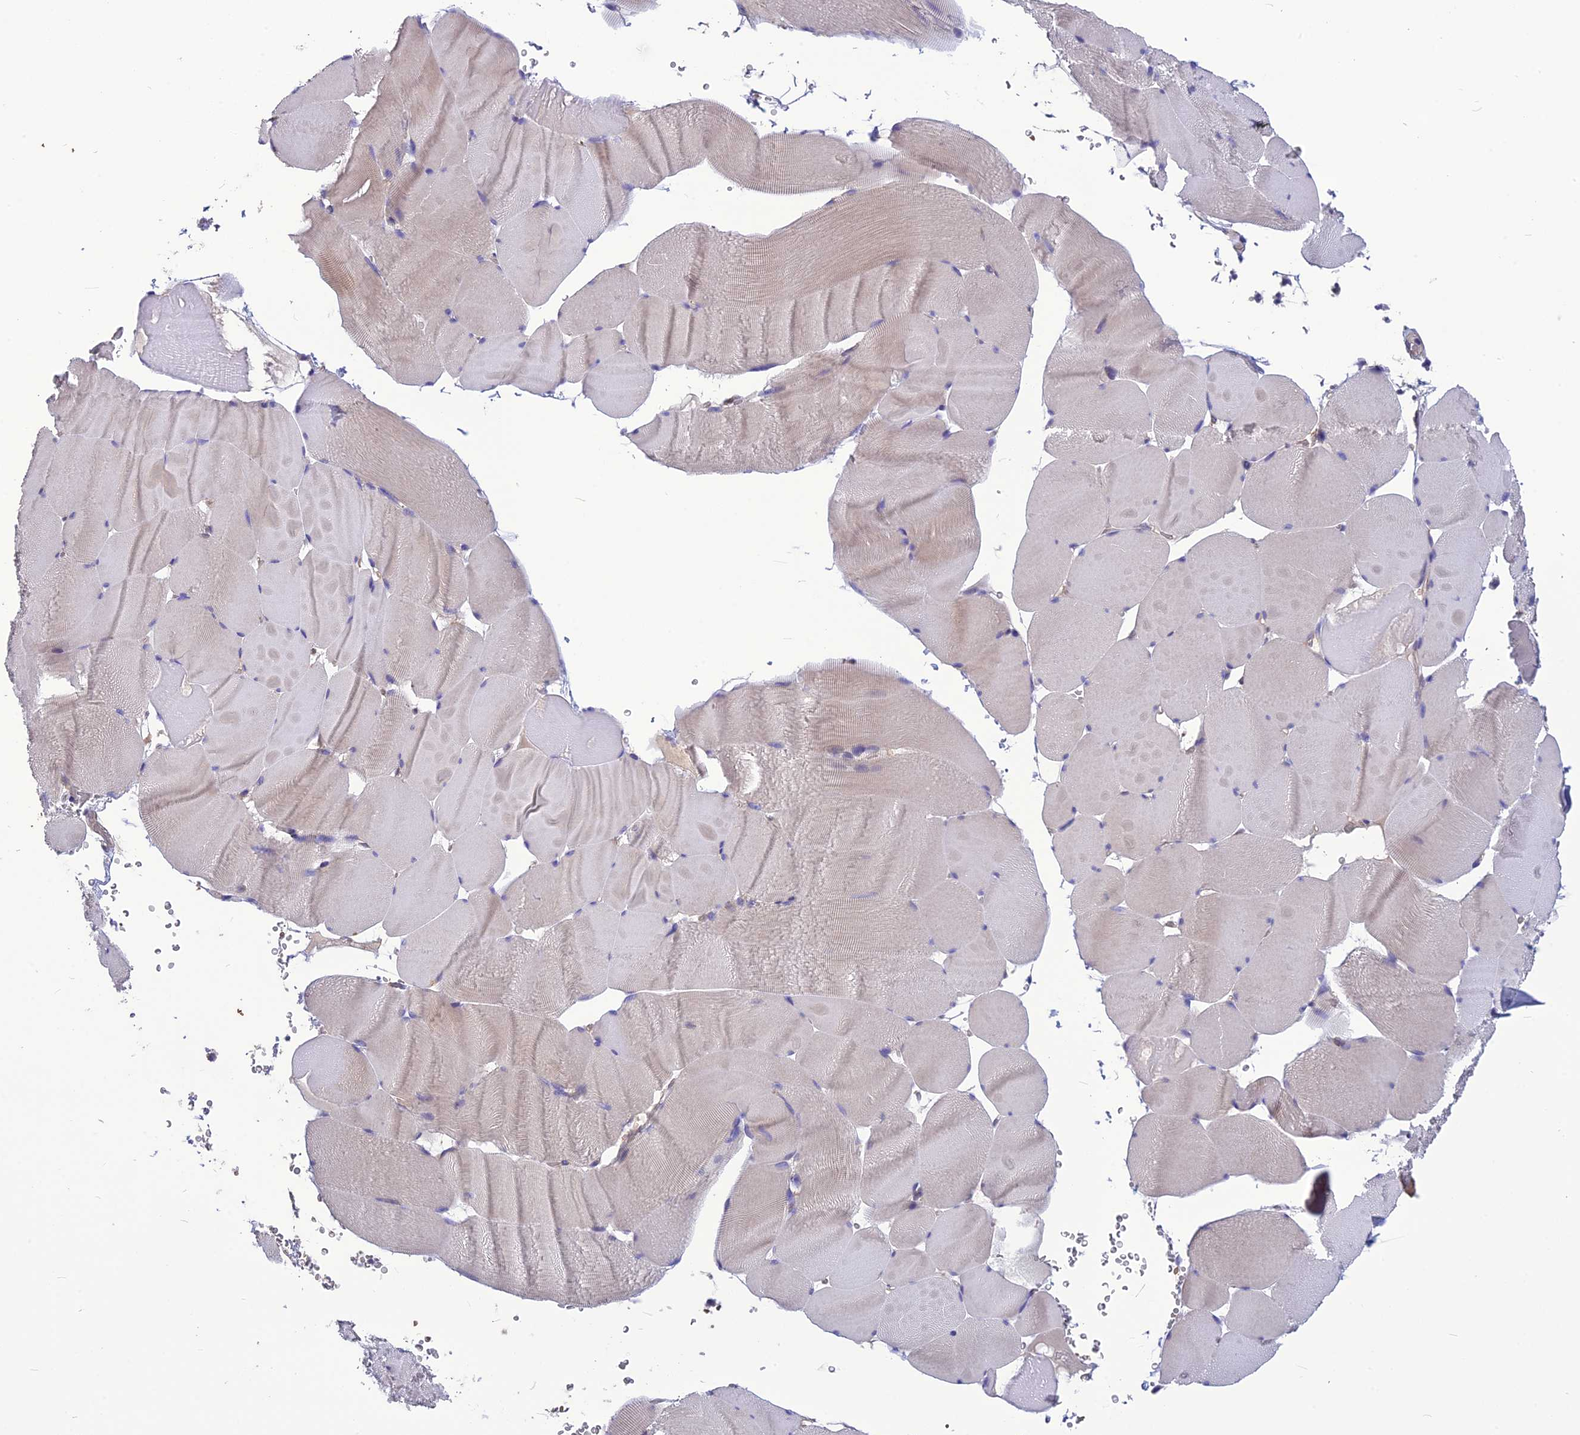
{"staining": {"intensity": "negative", "quantity": "none", "location": "none"}, "tissue": "skeletal muscle", "cell_type": "Myocytes", "image_type": "normal", "snomed": [{"axis": "morphology", "description": "Normal tissue, NOS"}, {"axis": "topography", "description": "Skeletal muscle"}], "caption": "Immunohistochemistry (IHC) histopathology image of normal human skeletal muscle stained for a protein (brown), which shows no positivity in myocytes. (Stains: DAB (3,3'-diaminobenzidine) immunohistochemistry (IHC) with hematoxylin counter stain, Microscopy: brightfield microscopy at high magnification).", "gene": "PSMF1", "patient": {"sex": "male", "age": 62}}